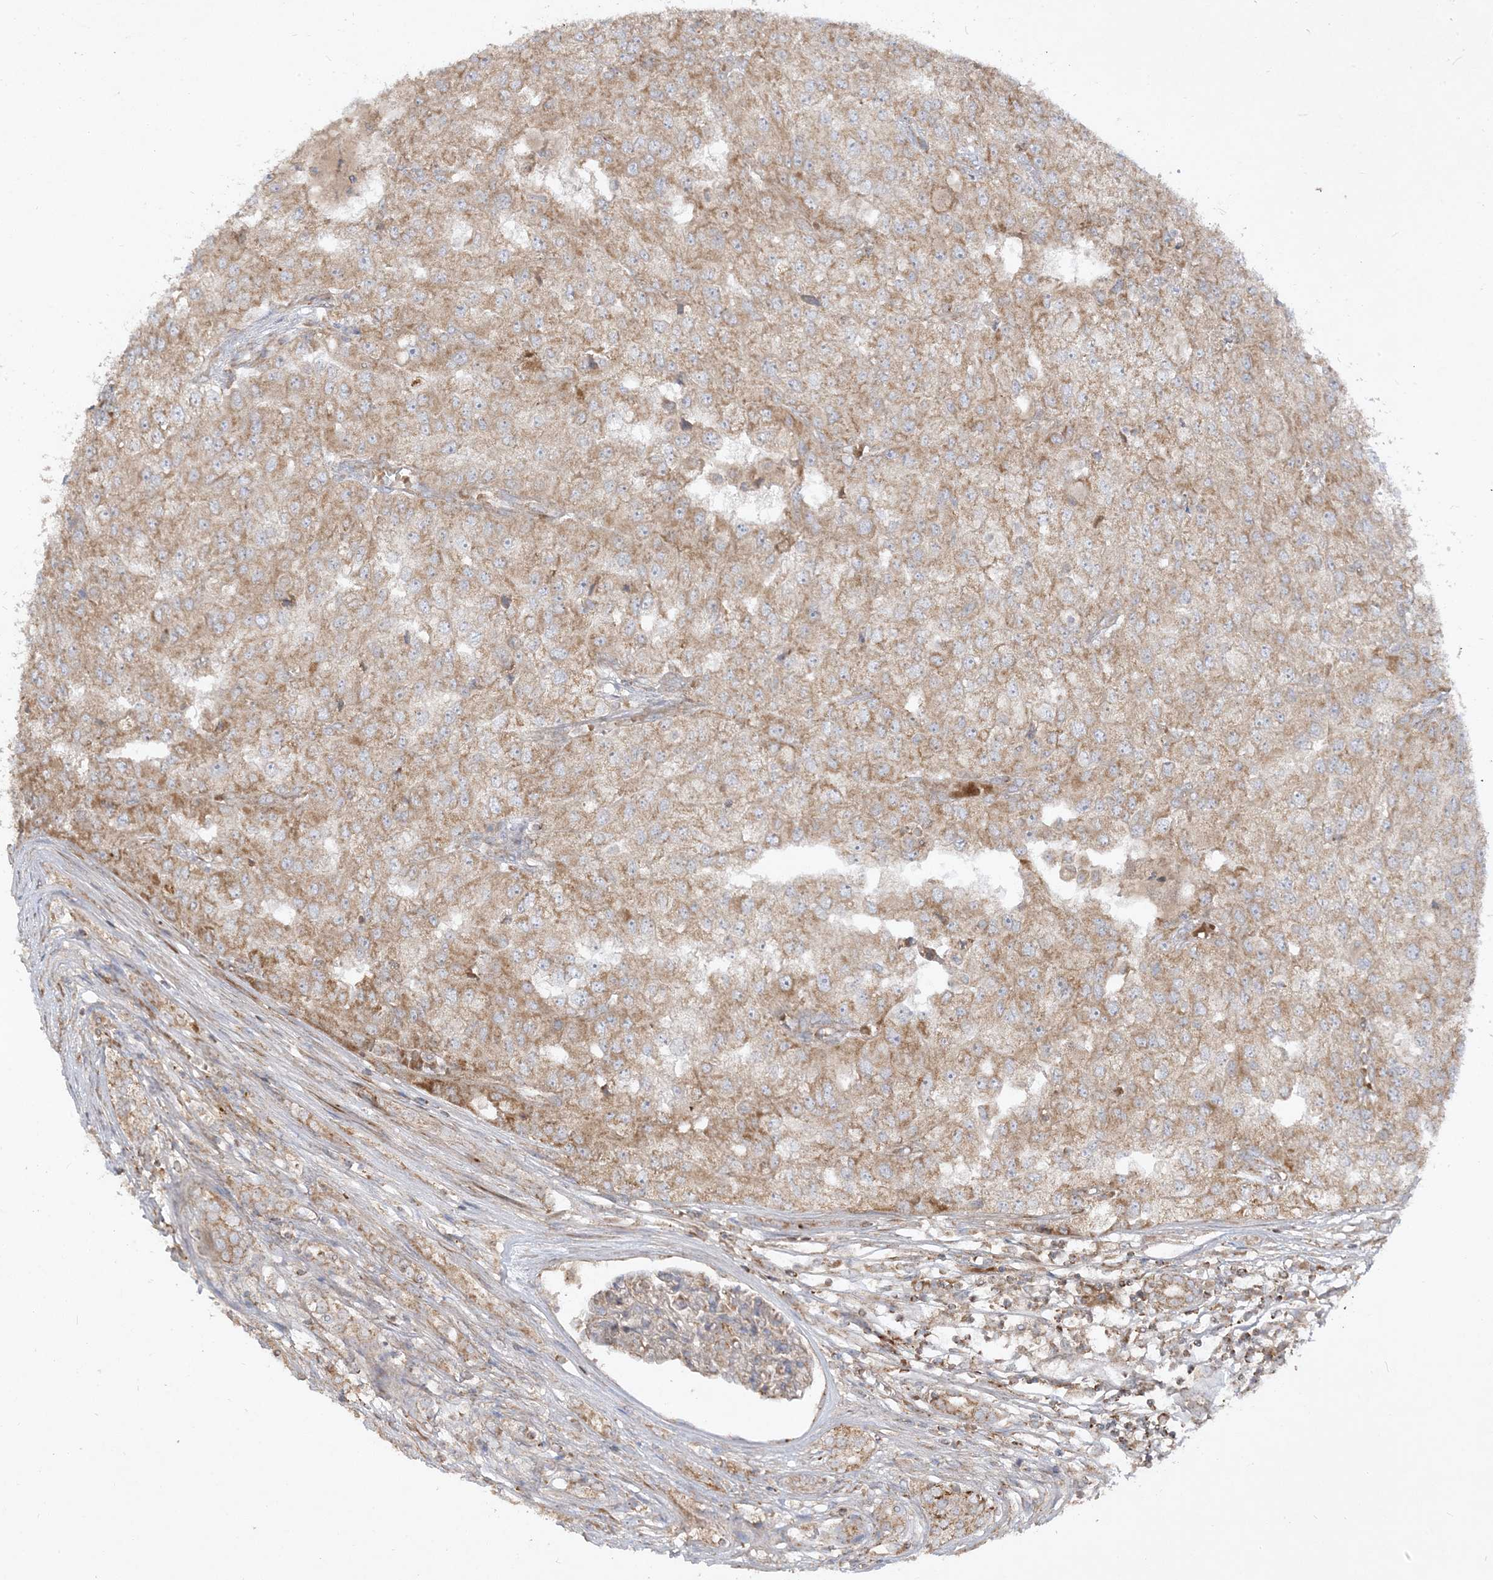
{"staining": {"intensity": "moderate", "quantity": ">75%", "location": "cytoplasmic/membranous"}, "tissue": "renal cancer", "cell_type": "Tumor cells", "image_type": "cancer", "snomed": [{"axis": "morphology", "description": "Adenocarcinoma, NOS"}, {"axis": "topography", "description": "Kidney"}], "caption": "Renal cancer stained for a protein (brown) demonstrates moderate cytoplasmic/membranous positive positivity in approximately >75% of tumor cells.", "gene": "AARS2", "patient": {"sex": "female", "age": 54}}